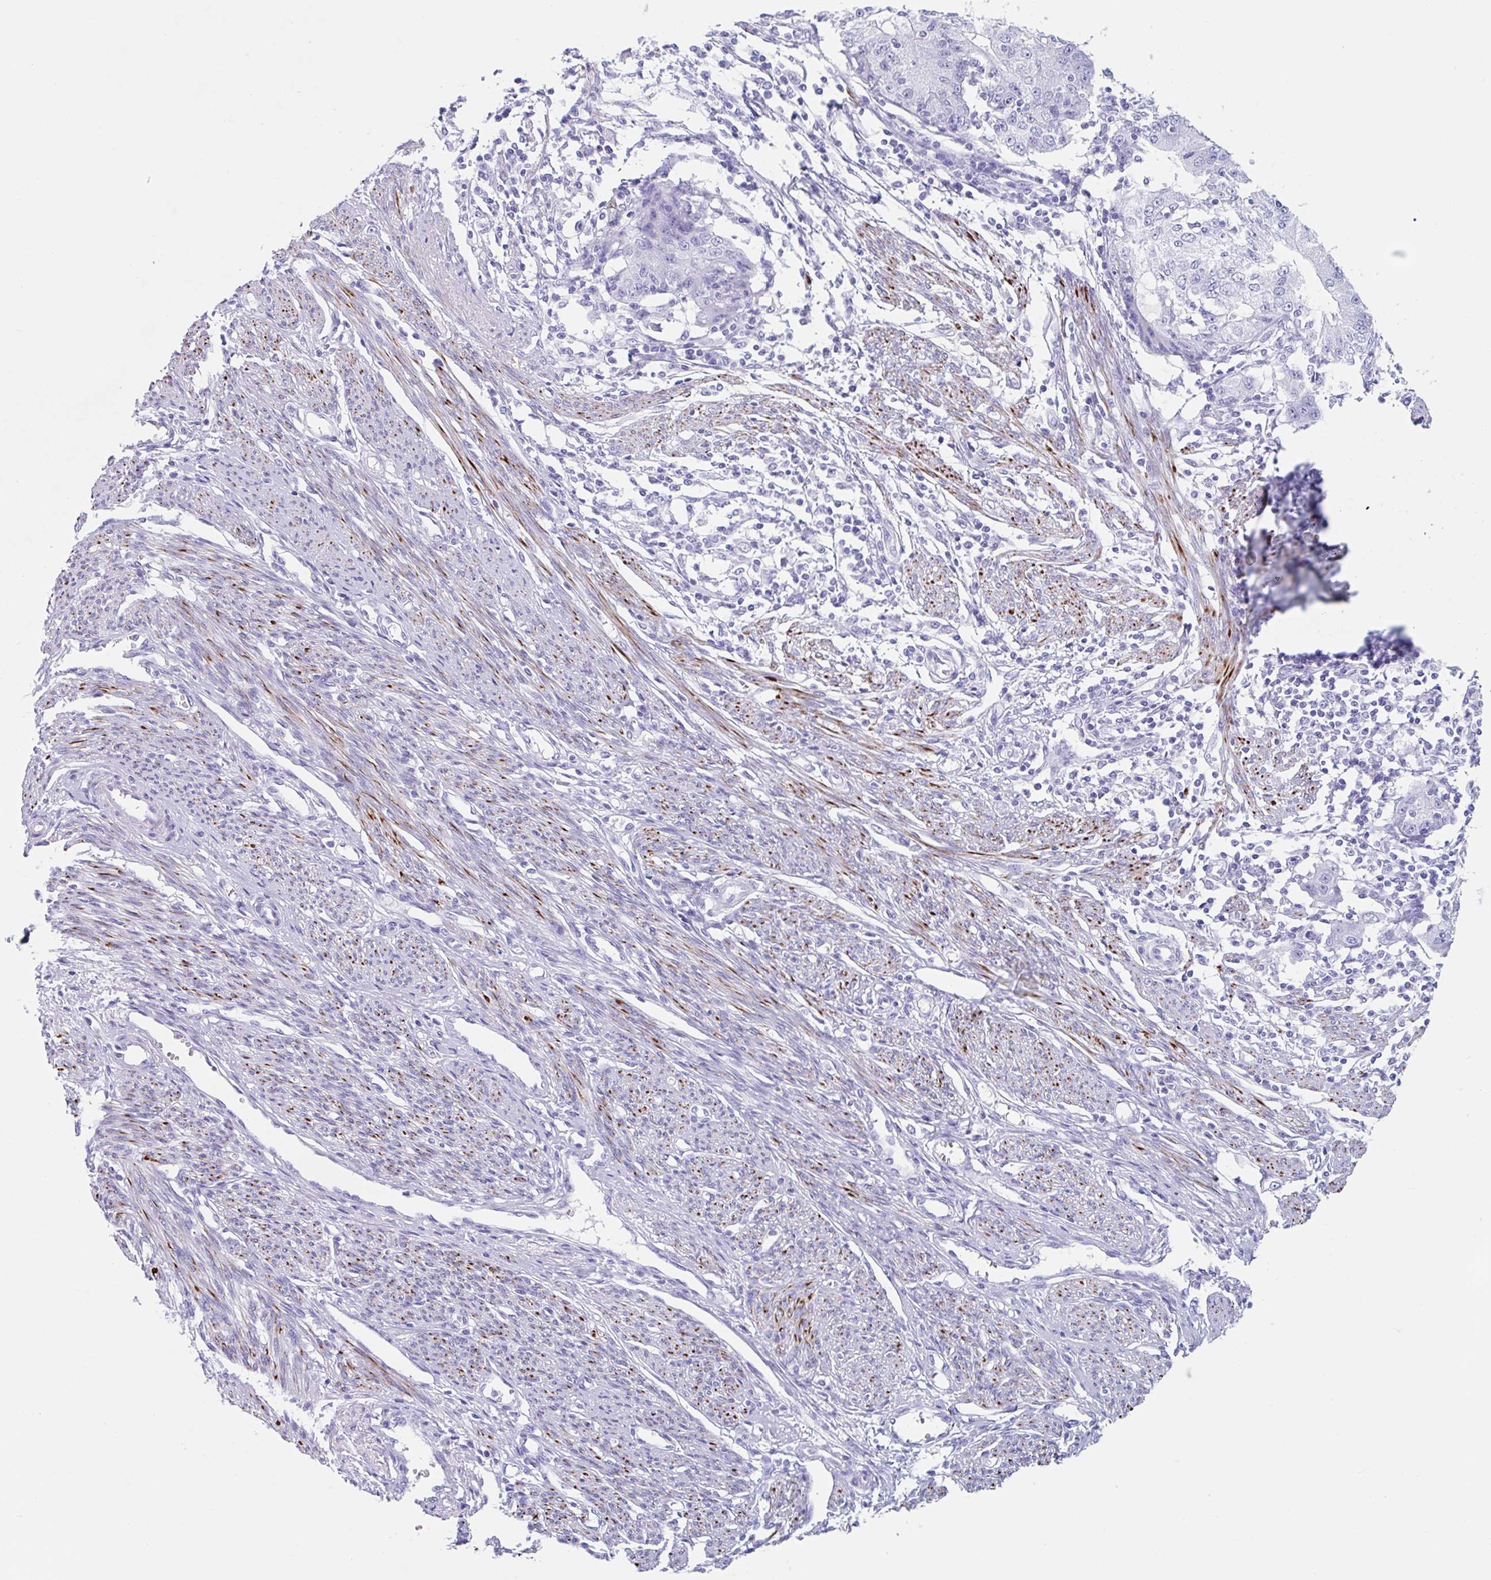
{"staining": {"intensity": "negative", "quantity": "none", "location": "none"}, "tissue": "endometrial cancer", "cell_type": "Tumor cells", "image_type": "cancer", "snomed": [{"axis": "morphology", "description": "Adenocarcinoma, NOS"}, {"axis": "topography", "description": "Endometrium"}], "caption": "Immunohistochemistry (IHC) of adenocarcinoma (endometrial) exhibits no staining in tumor cells.", "gene": "CPTP", "patient": {"sex": "female", "age": 56}}